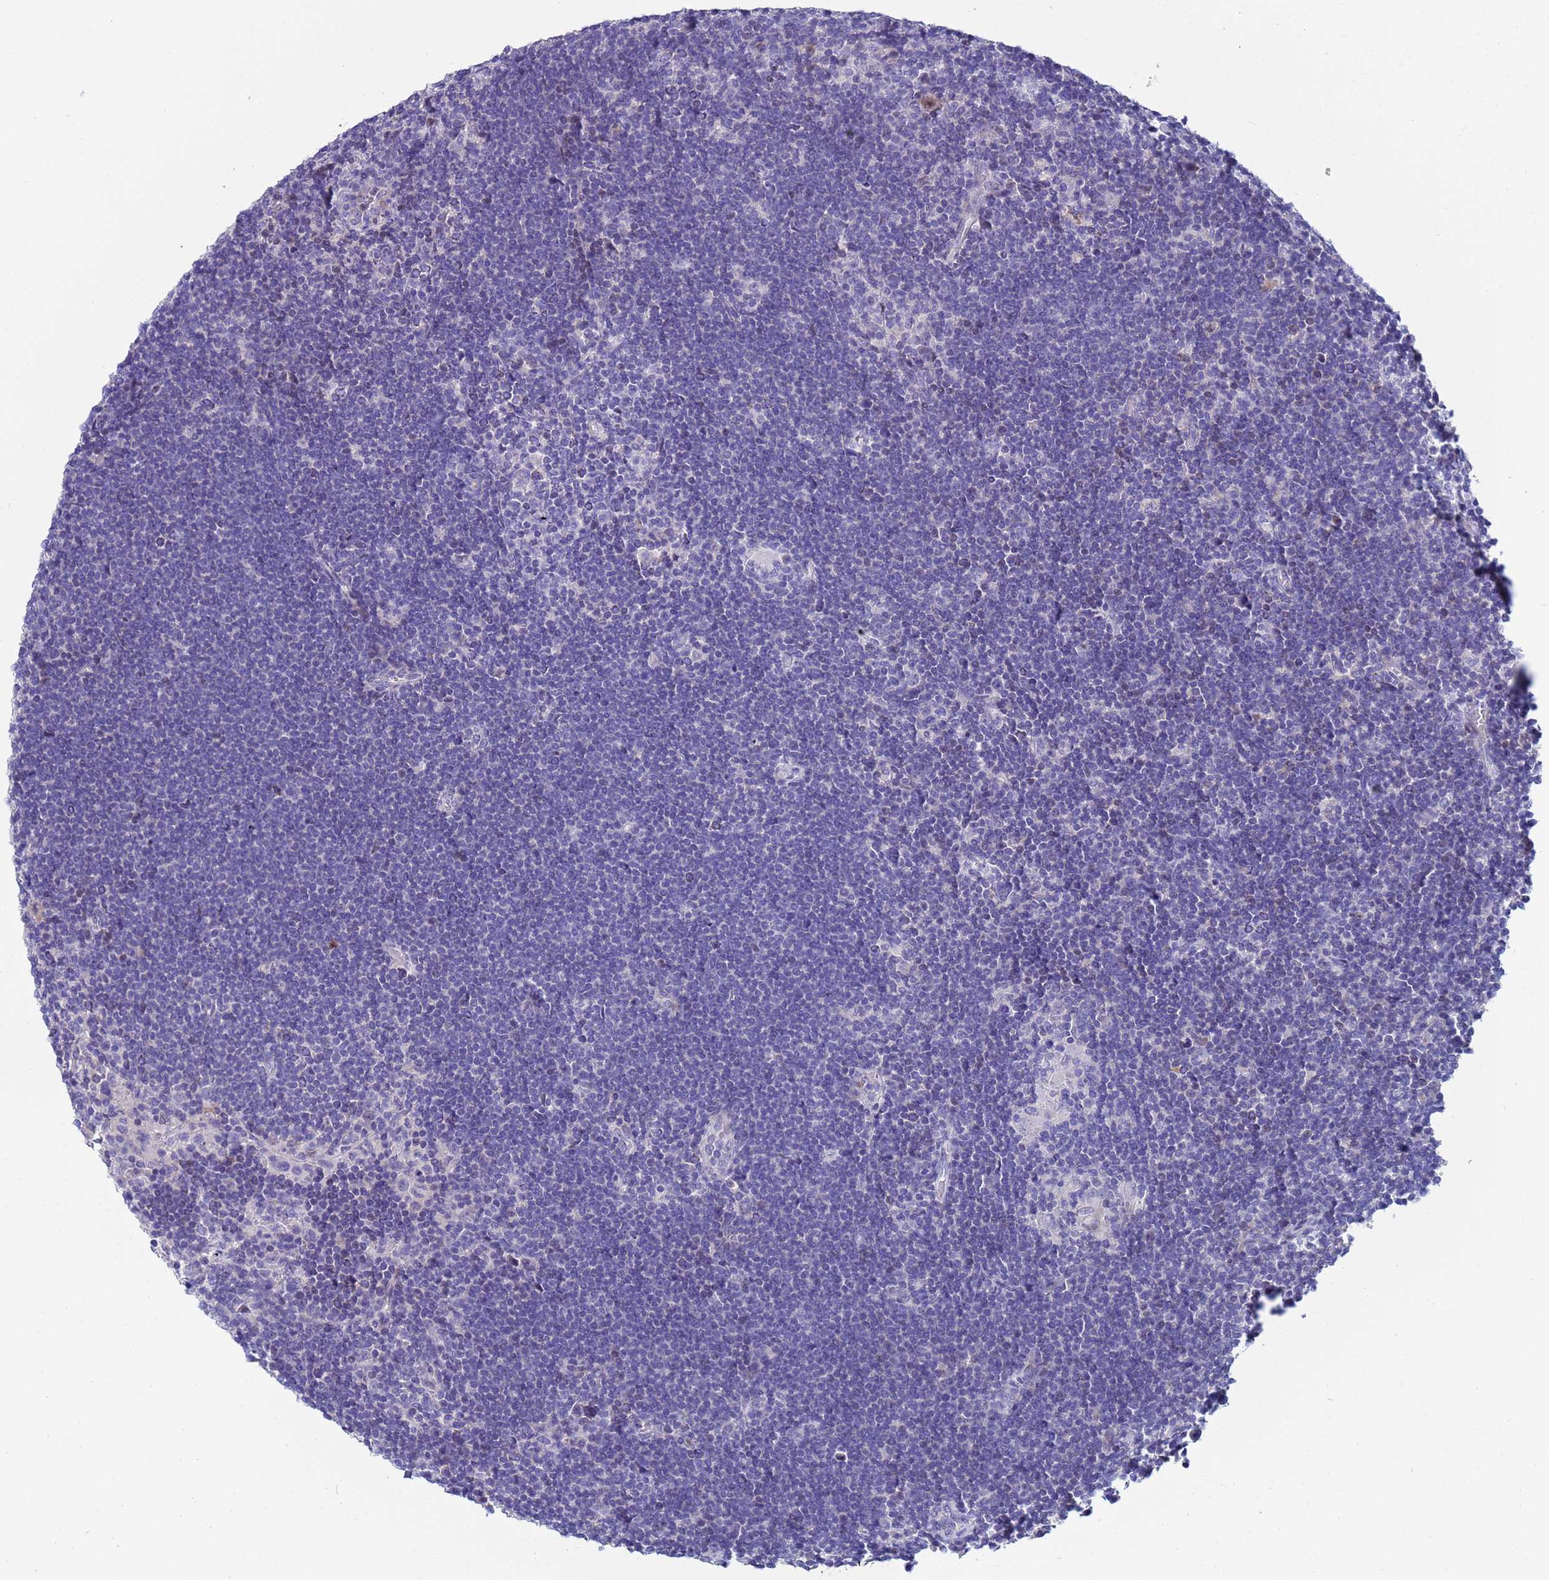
{"staining": {"intensity": "negative", "quantity": "none", "location": "none"}, "tissue": "lymphoma", "cell_type": "Tumor cells", "image_type": "cancer", "snomed": [{"axis": "morphology", "description": "Hodgkin's disease, NOS"}, {"axis": "topography", "description": "Lymph node"}], "caption": "Histopathology image shows no protein staining in tumor cells of Hodgkin's disease tissue.", "gene": "PPP6R1", "patient": {"sex": "female", "age": 57}}